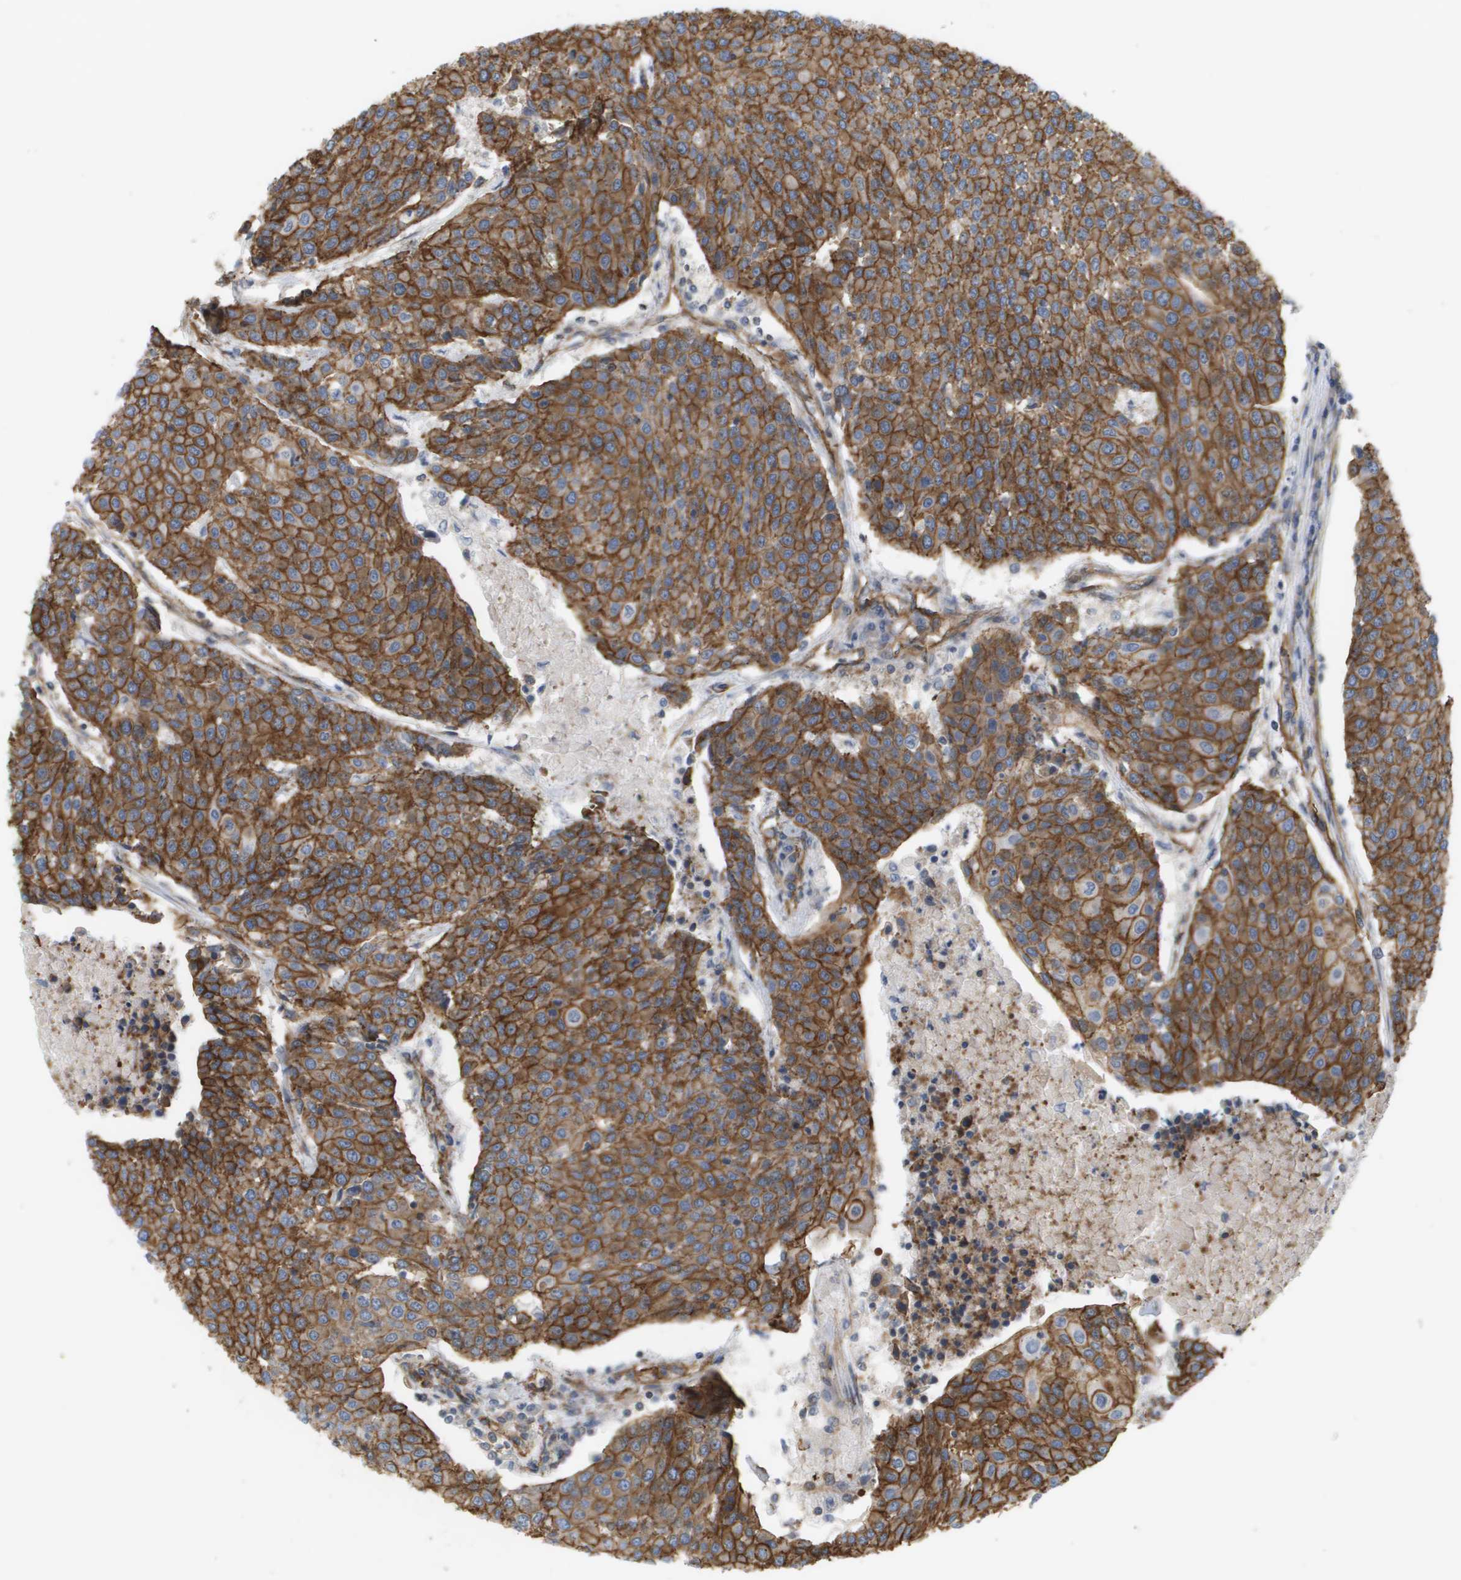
{"staining": {"intensity": "moderate", "quantity": ">75%", "location": "cytoplasmic/membranous"}, "tissue": "urothelial cancer", "cell_type": "Tumor cells", "image_type": "cancer", "snomed": [{"axis": "morphology", "description": "Urothelial carcinoma, High grade"}, {"axis": "topography", "description": "Urinary bladder"}], "caption": "Protein staining of urothelial cancer tissue shows moderate cytoplasmic/membranous expression in about >75% of tumor cells.", "gene": "SGMS2", "patient": {"sex": "female", "age": 85}}